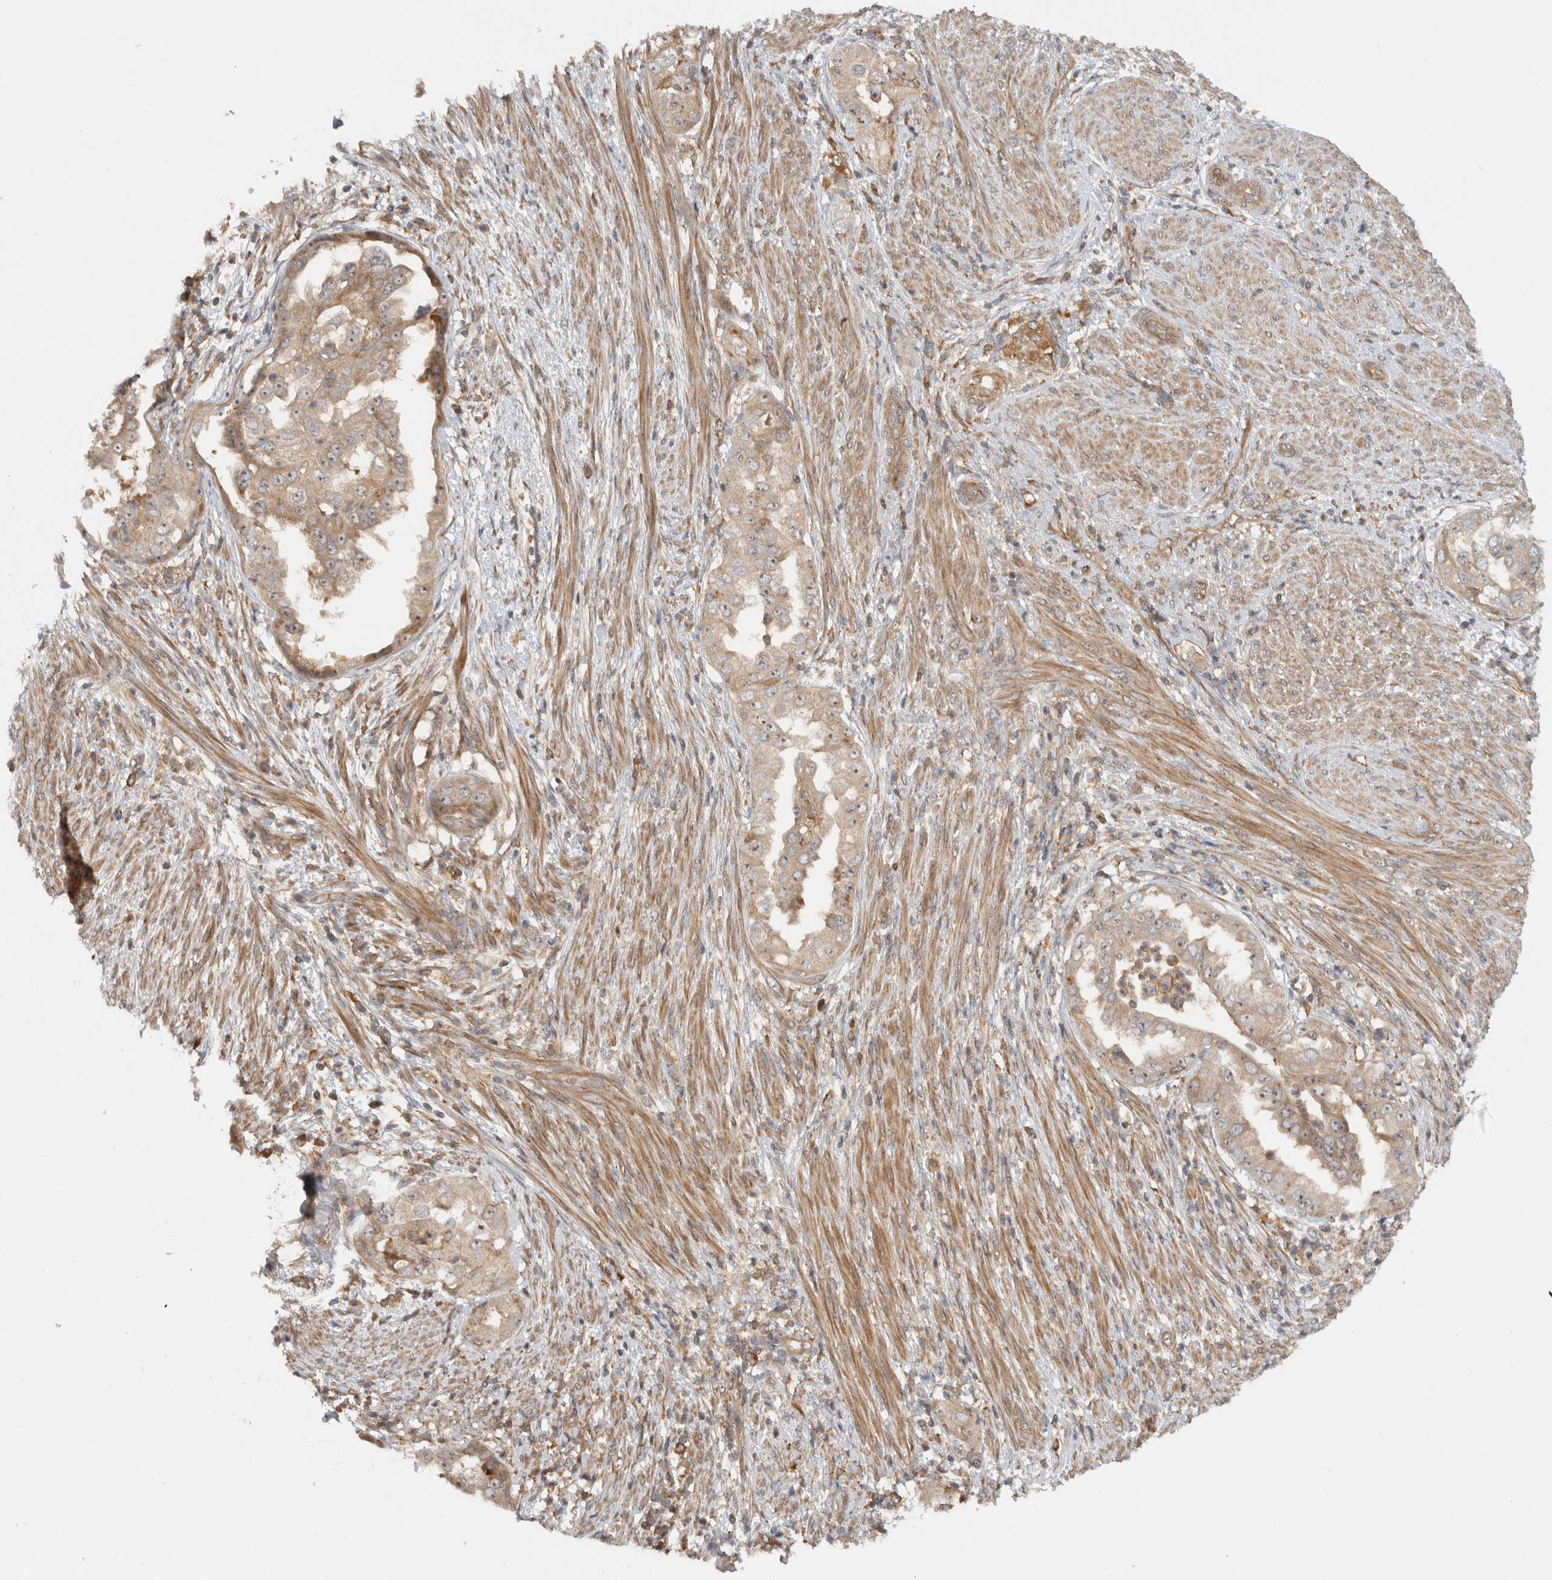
{"staining": {"intensity": "moderate", "quantity": ">75%", "location": "cytoplasmic/membranous,nuclear"}, "tissue": "endometrial cancer", "cell_type": "Tumor cells", "image_type": "cancer", "snomed": [{"axis": "morphology", "description": "Adenocarcinoma, NOS"}, {"axis": "topography", "description": "Endometrium"}], "caption": "Endometrial cancer (adenocarcinoma) was stained to show a protein in brown. There is medium levels of moderate cytoplasmic/membranous and nuclear positivity in about >75% of tumor cells. (IHC, brightfield microscopy, high magnification).", "gene": "WASF2", "patient": {"sex": "female", "age": 85}}